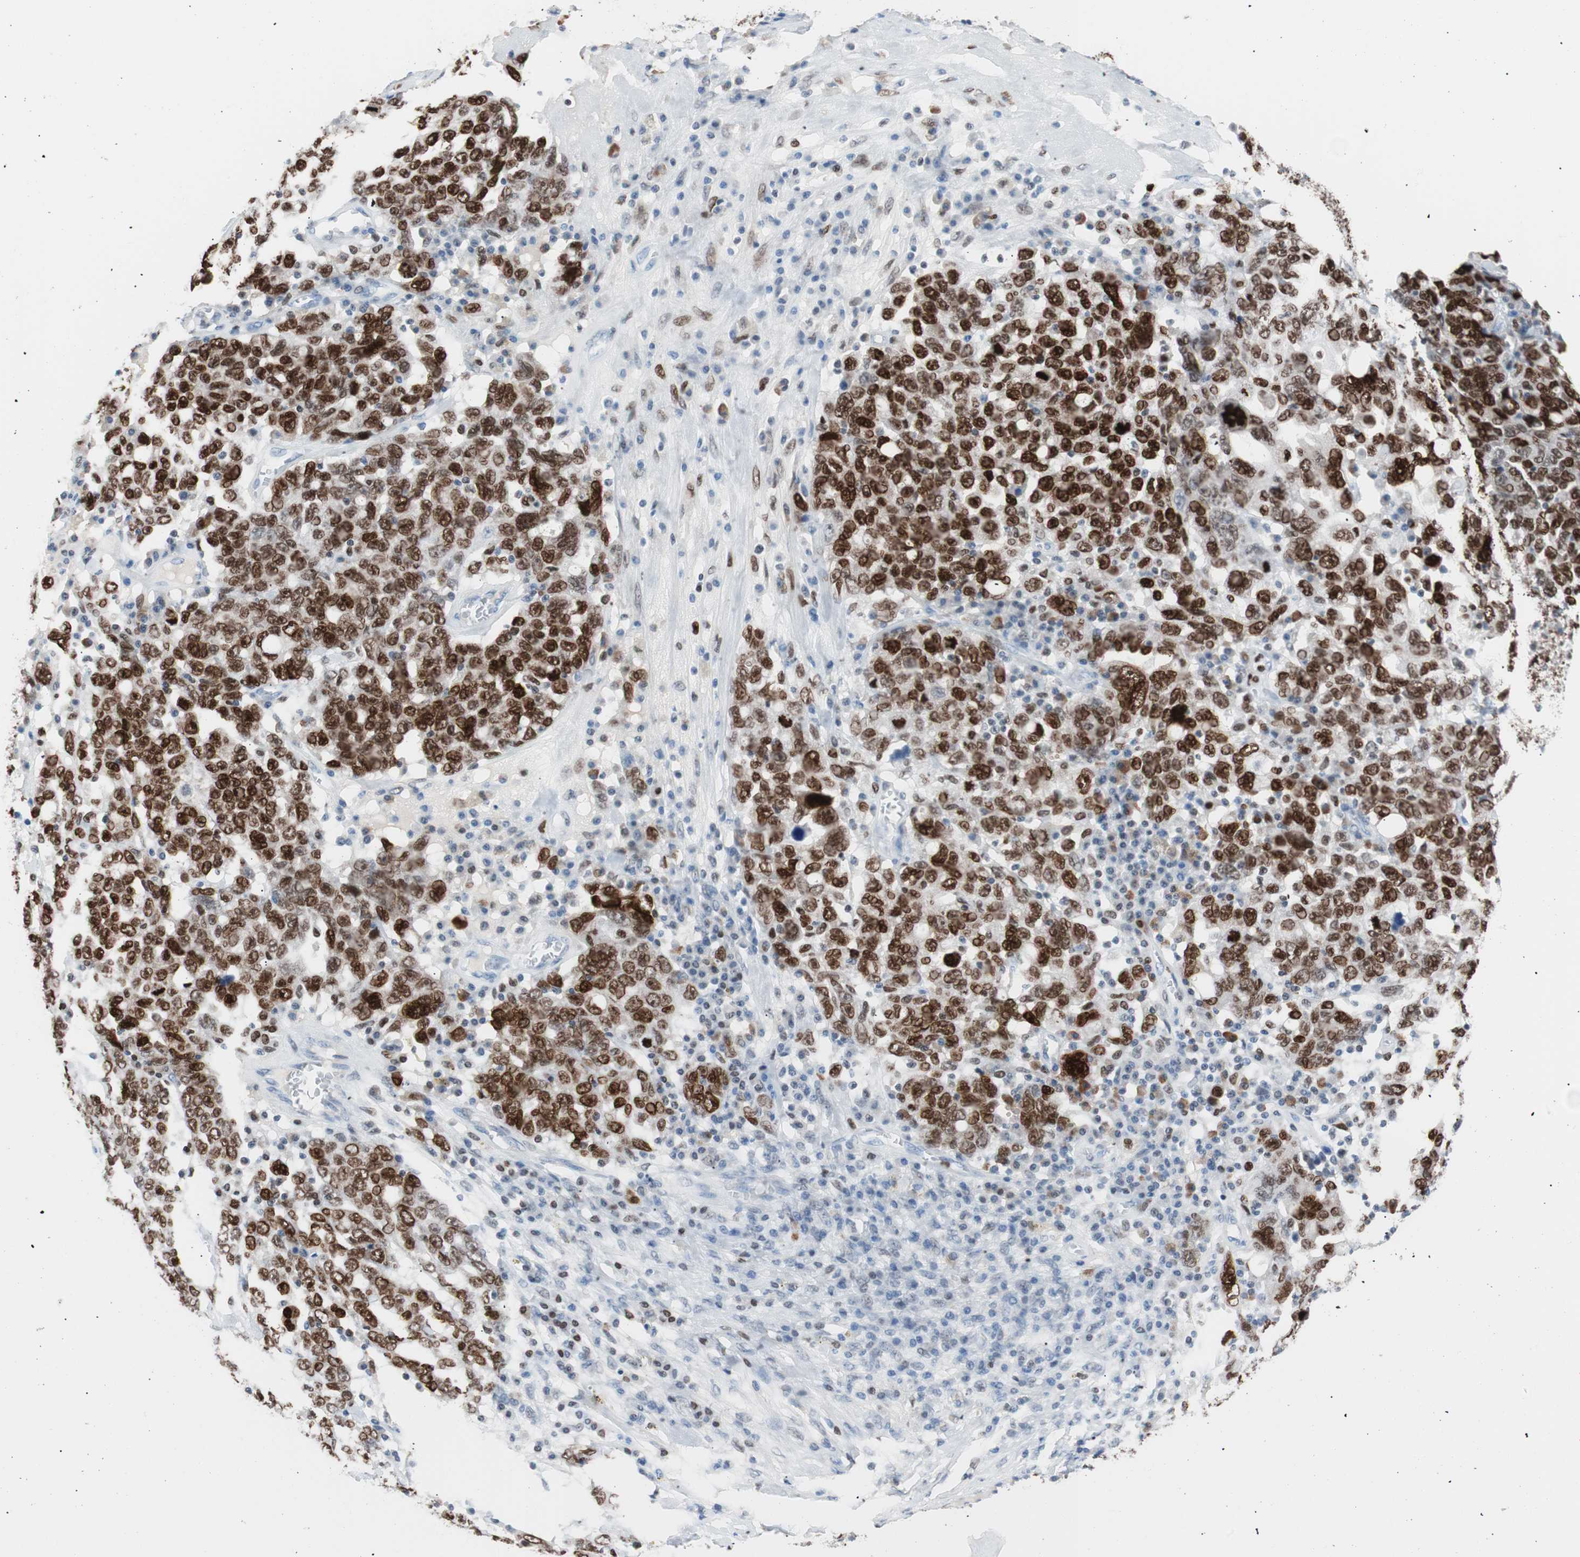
{"staining": {"intensity": "strong", "quantity": ">75%", "location": "nuclear"}, "tissue": "ovarian cancer", "cell_type": "Tumor cells", "image_type": "cancer", "snomed": [{"axis": "morphology", "description": "Carcinoma, endometroid"}, {"axis": "topography", "description": "Ovary"}], "caption": "IHC micrograph of neoplastic tissue: human endometroid carcinoma (ovarian) stained using immunohistochemistry (IHC) reveals high levels of strong protein expression localized specifically in the nuclear of tumor cells, appearing as a nuclear brown color.", "gene": "CEBPB", "patient": {"sex": "female", "age": 62}}